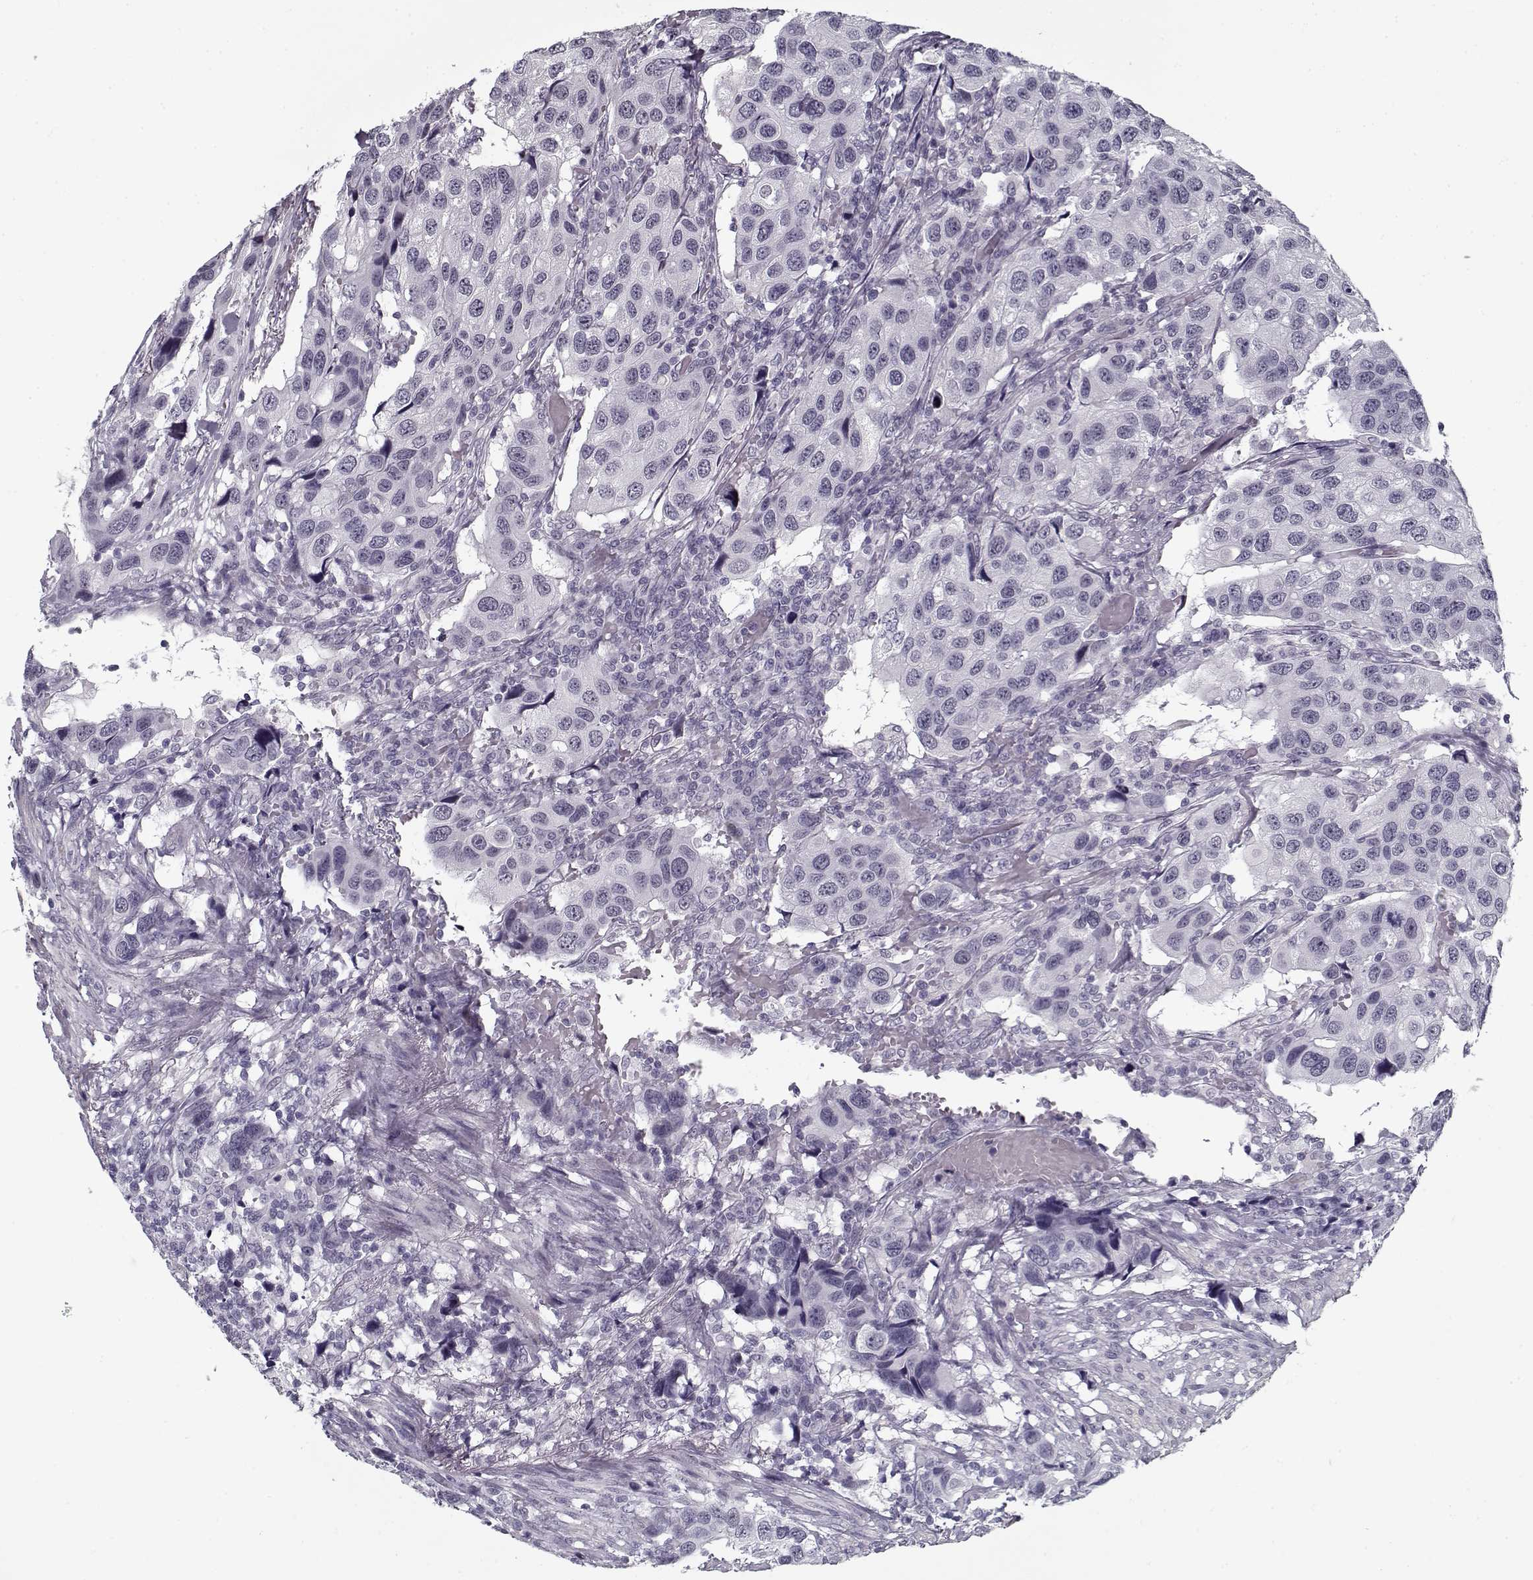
{"staining": {"intensity": "negative", "quantity": "none", "location": "none"}, "tissue": "urothelial cancer", "cell_type": "Tumor cells", "image_type": "cancer", "snomed": [{"axis": "morphology", "description": "Urothelial carcinoma, High grade"}, {"axis": "topography", "description": "Urinary bladder"}], "caption": "Urothelial carcinoma (high-grade) was stained to show a protein in brown. There is no significant positivity in tumor cells. Brightfield microscopy of immunohistochemistry stained with DAB (brown) and hematoxylin (blue), captured at high magnification.", "gene": "SPACA9", "patient": {"sex": "male", "age": 79}}